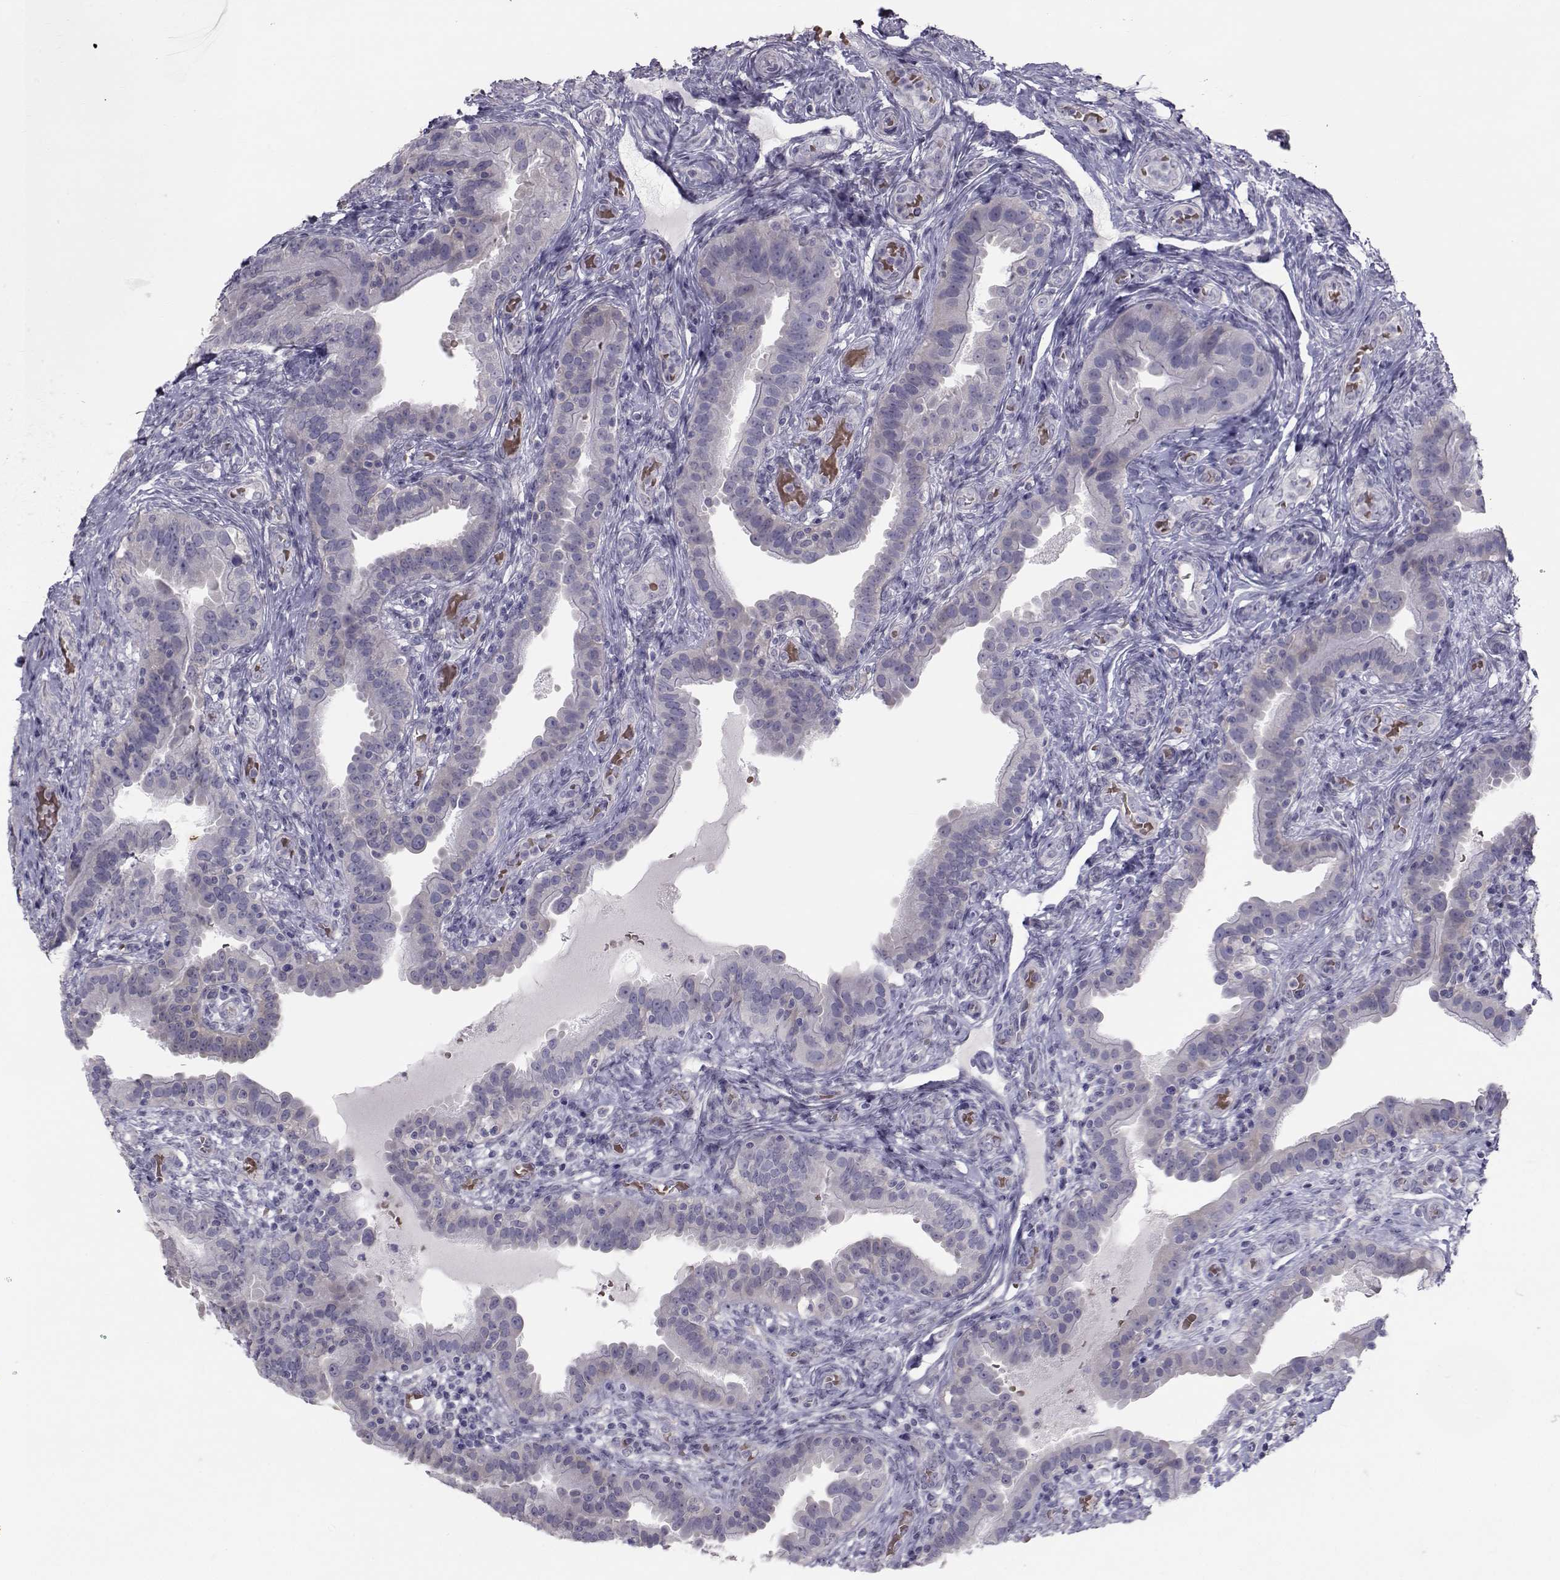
{"staining": {"intensity": "negative", "quantity": "none", "location": "none"}, "tissue": "fallopian tube", "cell_type": "Glandular cells", "image_type": "normal", "snomed": [{"axis": "morphology", "description": "Normal tissue, NOS"}, {"axis": "topography", "description": "Fallopian tube"}, {"axis": "topography", "description": "Ovary"}], "caption": "High power microscopy histopathology image of an immunohistochemistry (IHC) image of unremarkable fallopian tube, revealing no significant expression in glandular cells.", "gene": "GARIN3", "patient": {"sex": "female", "age": 41}}